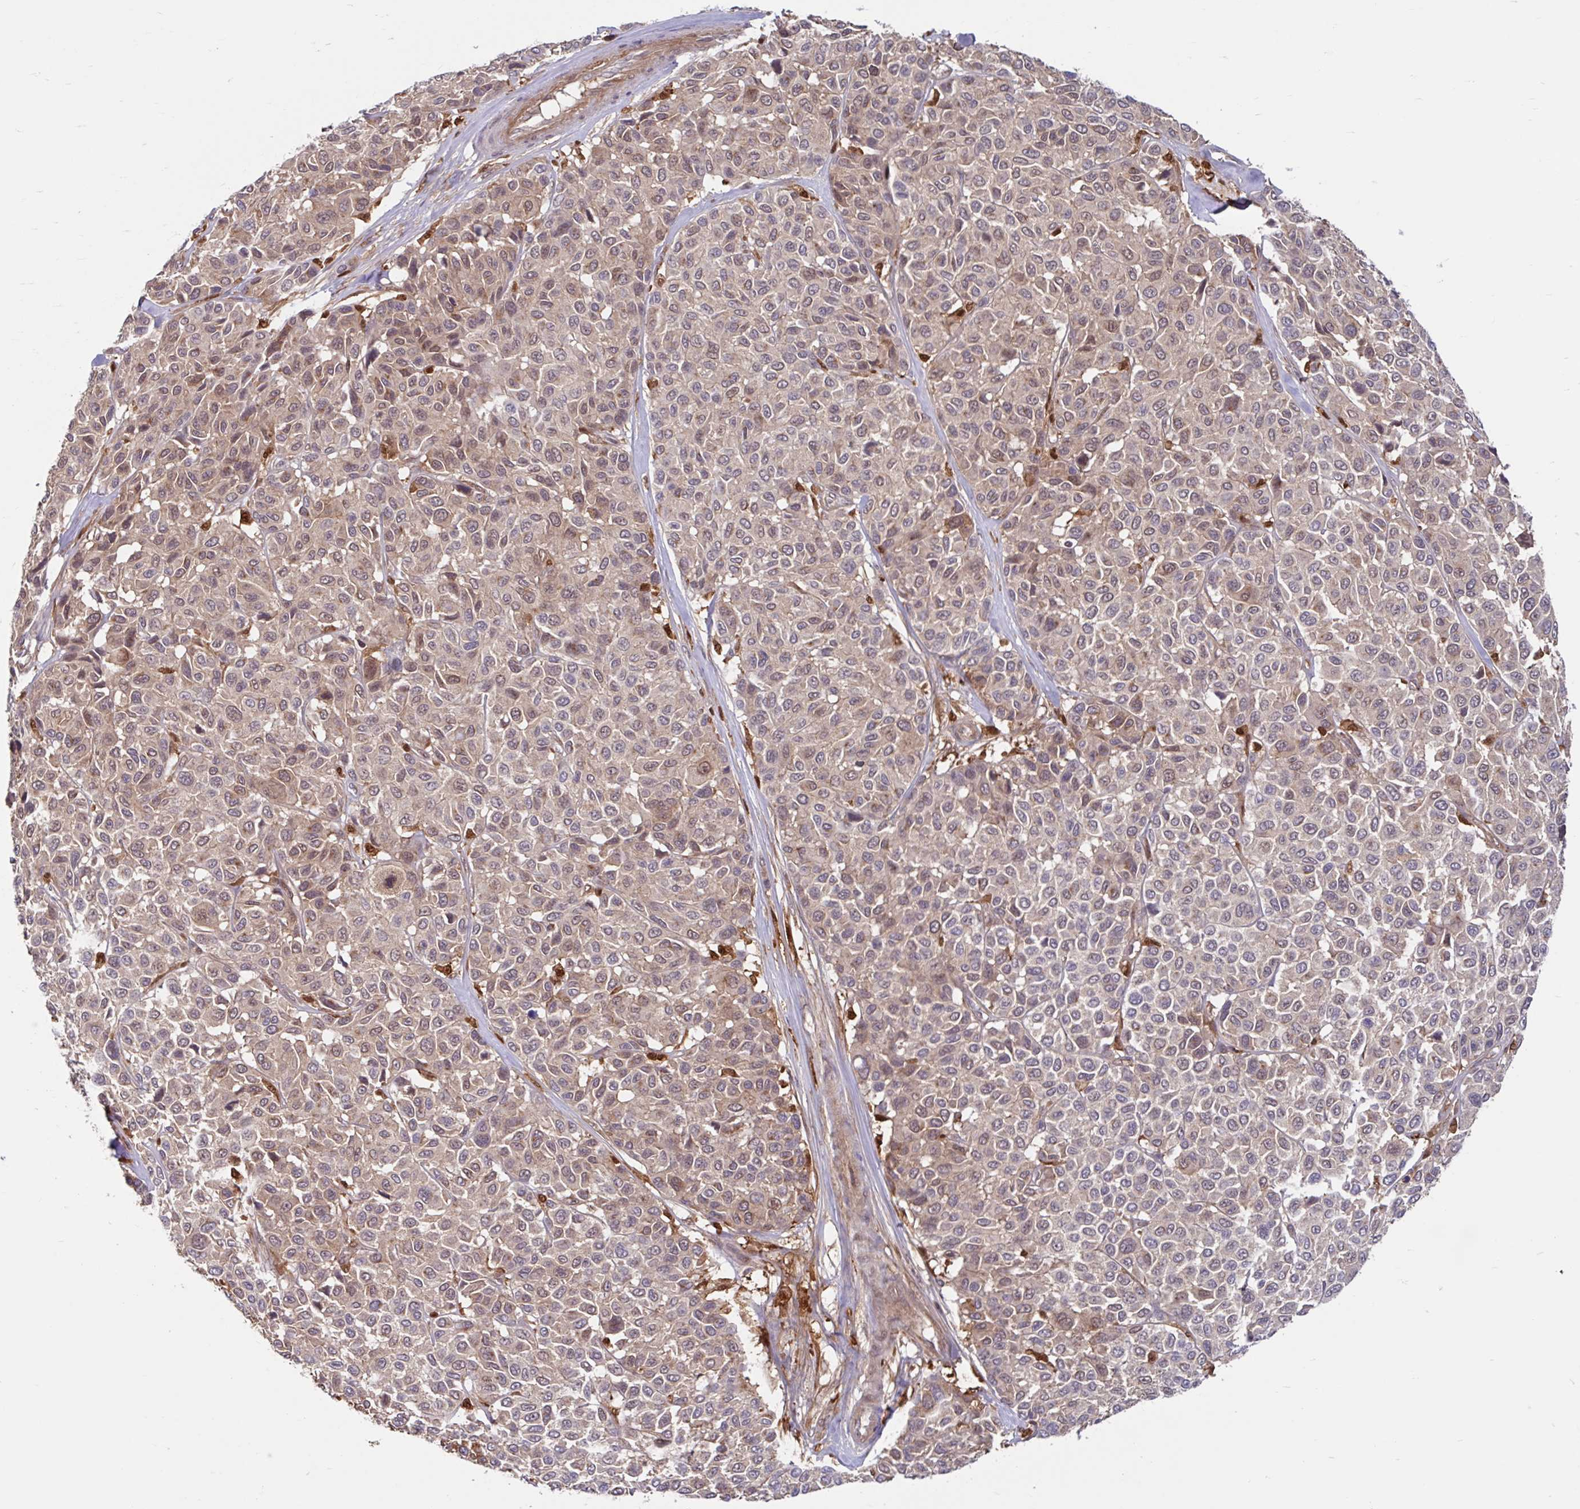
{"staining": {"intensity": "weak", "quantity": "25%-75%", "location": "cytoplasmic/membranous,nuclear"}, "tissue": "melanoma", "cell_type": "Tumor cells", "image_type": "cancer", "snomed": [{"axis": "morphology", "description": "Malignant melanoma, NOS"}, {"axis": "topography", "description": "Skin"}], "caption": "Immunohistochemistry (IHC) micrograph of human melanoma stained for a protein (brown), which demonstrates low levels of weak cytoplasmic/membranous and nuclear staining in about 25%-75% of tumor cells.", "gene": "BLVRA", "patient": {"sex": "female", "age": 66}}